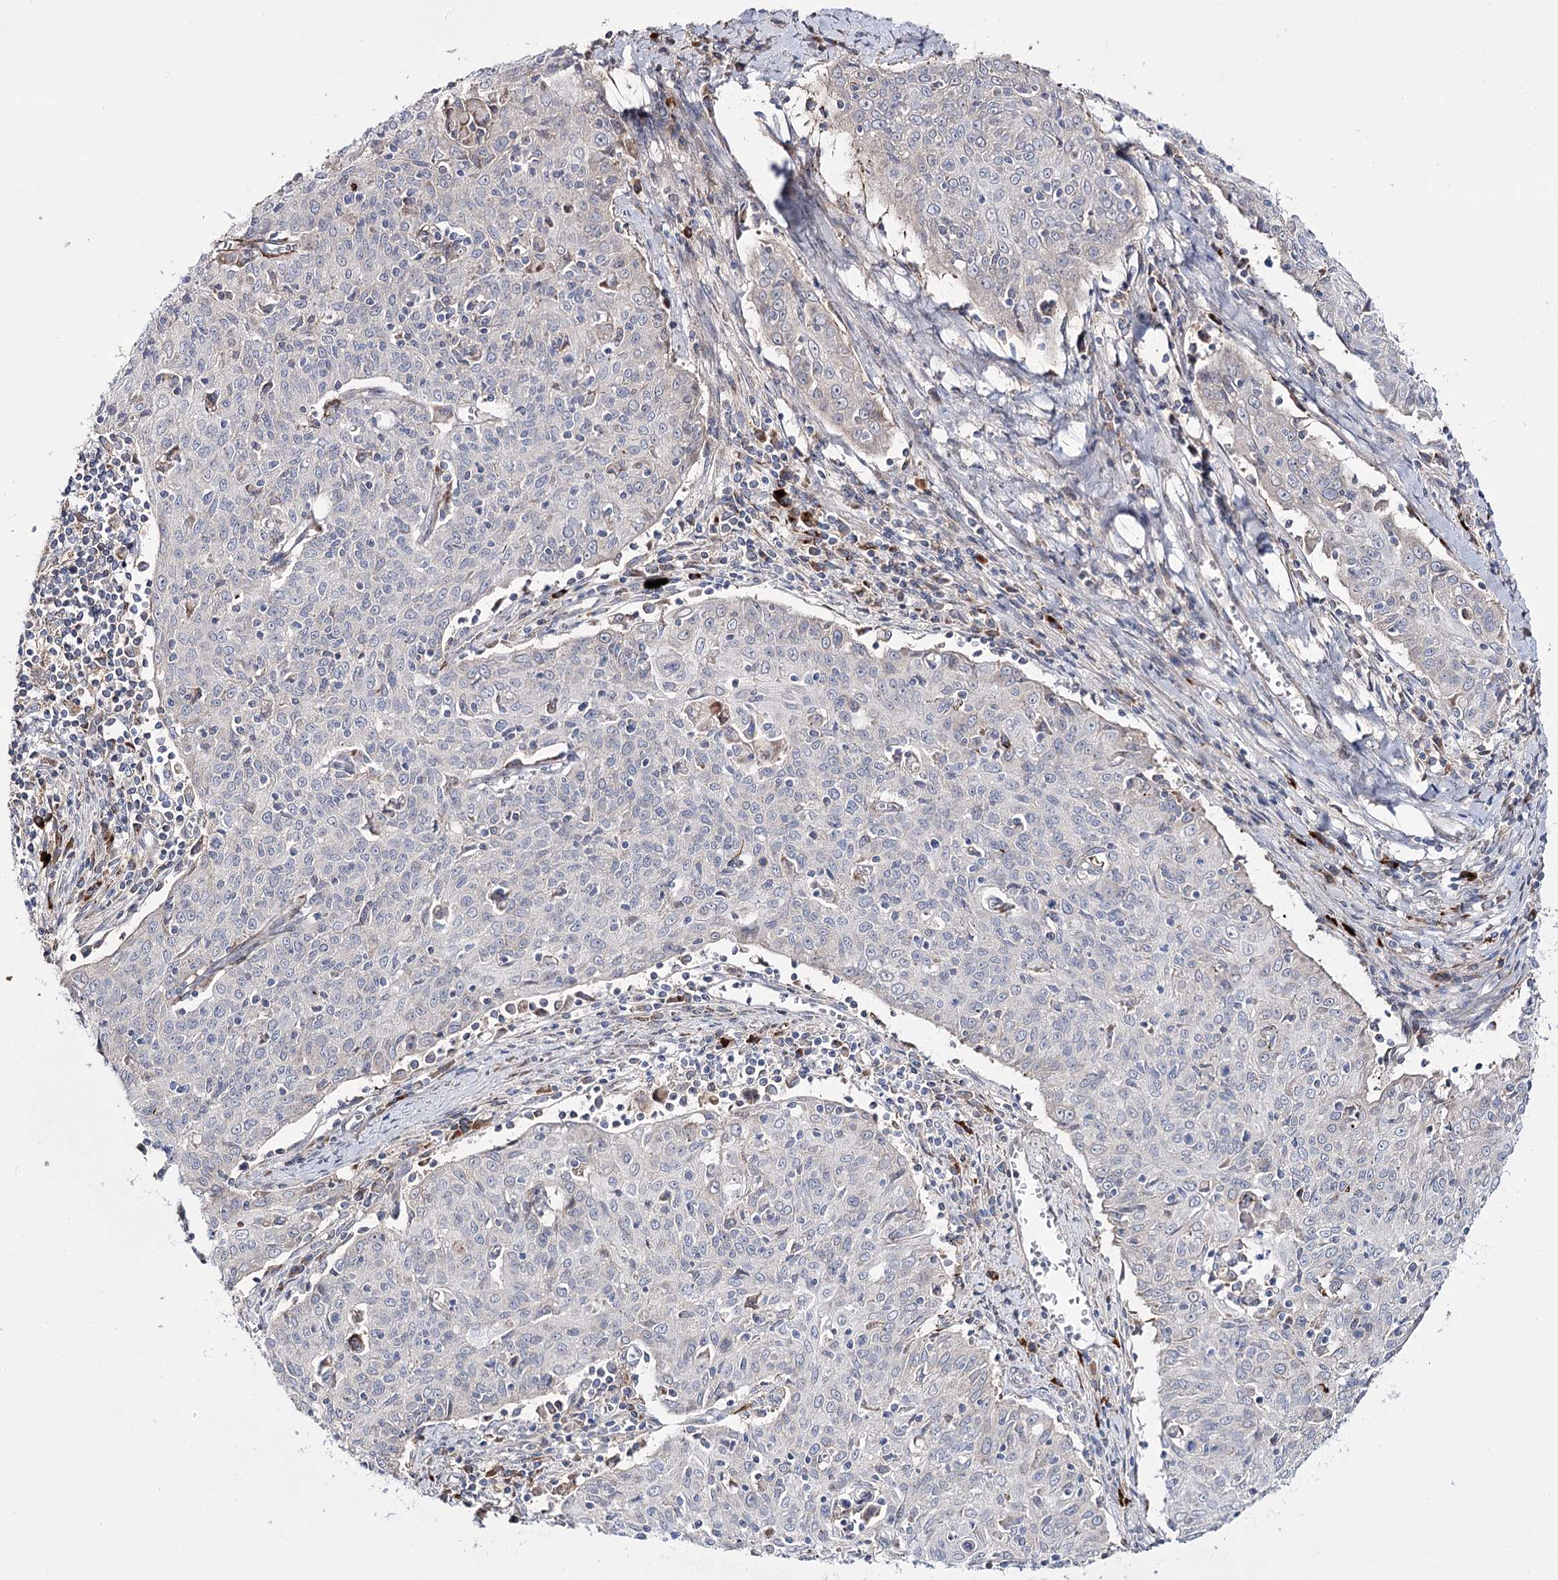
{"staining": {"intensity": "negative", "quantity": "none", "location": "none"}, "tissue": "cervical cancer", "cell_type": "Tumor cells", "image_type": "cancer", "snomed": [{"axis": "morphology", "description": "Squamous cell carcinoma, NOS"}, {"axis": "topography", "description": "Cervix"}], "caption": "Cervical squamous cell carcinoma stained for a protein using IHC exhibits no staining tumor cells.", "gene": "C11orf80", "patient": {"sex": "female", "age": 48}}